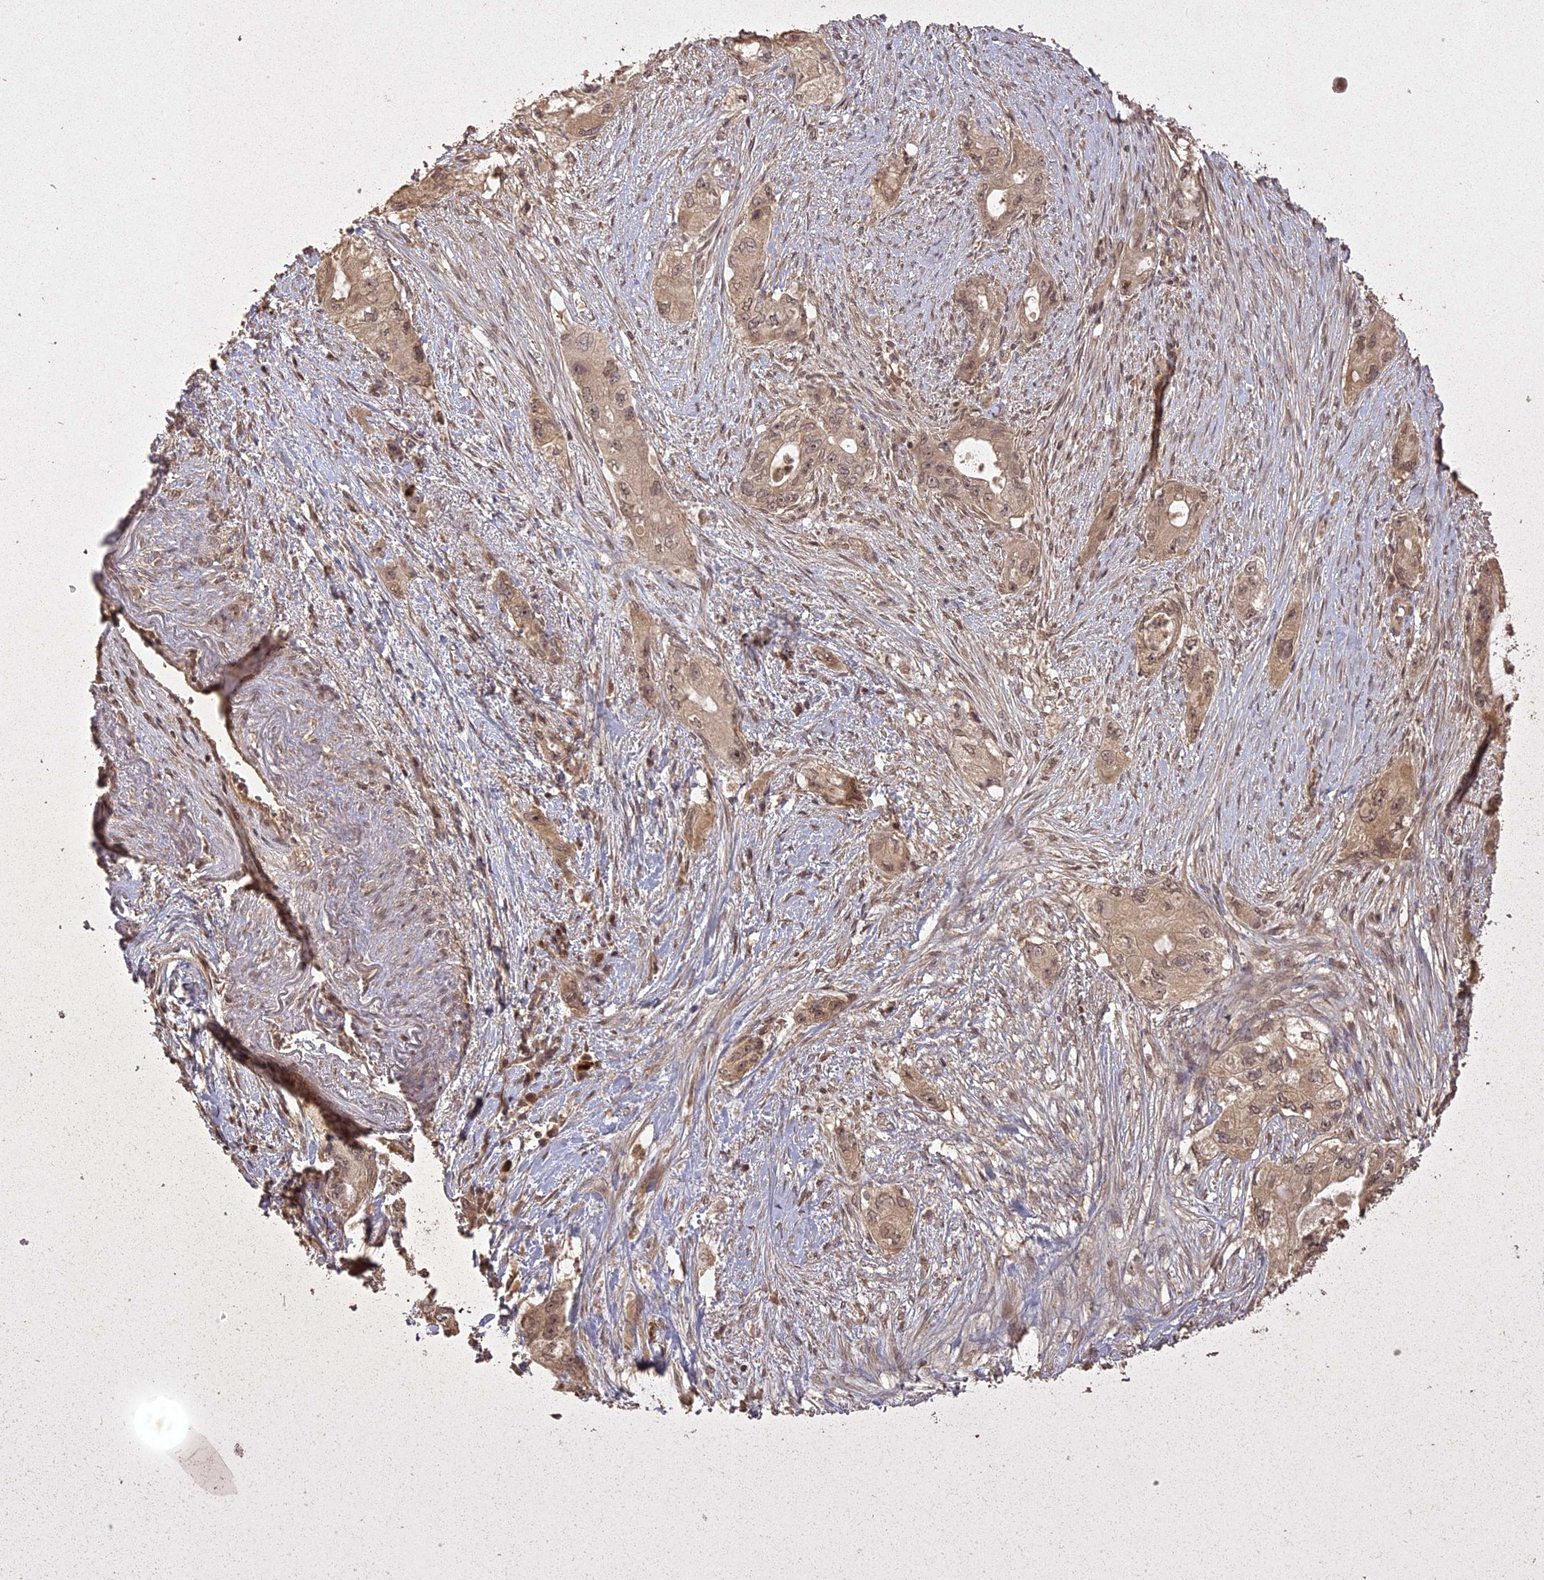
{"staining": {"intensity": "moderate", "quantity": ">75%", "location": "cytoplasmic/membranous,nuclear"}, "tissue": "pancreatic cancer", "cell_type": "Tumor cells", "image_type": "cancer", "snomed": [{"axis": "morphology", "description": "Adenocarcinoma, NOS"}, {"axis": "topography", "description": "Pancreas"}], "caption": "Protein staining demonstrates moderate cytoplasmic/membranous and nuclear expression in about >75% of tumor cells in pancreatic cancer (adenocarcinoma).", "gene": "LIN37", "patient": {"sex": "female", "age": 73}}